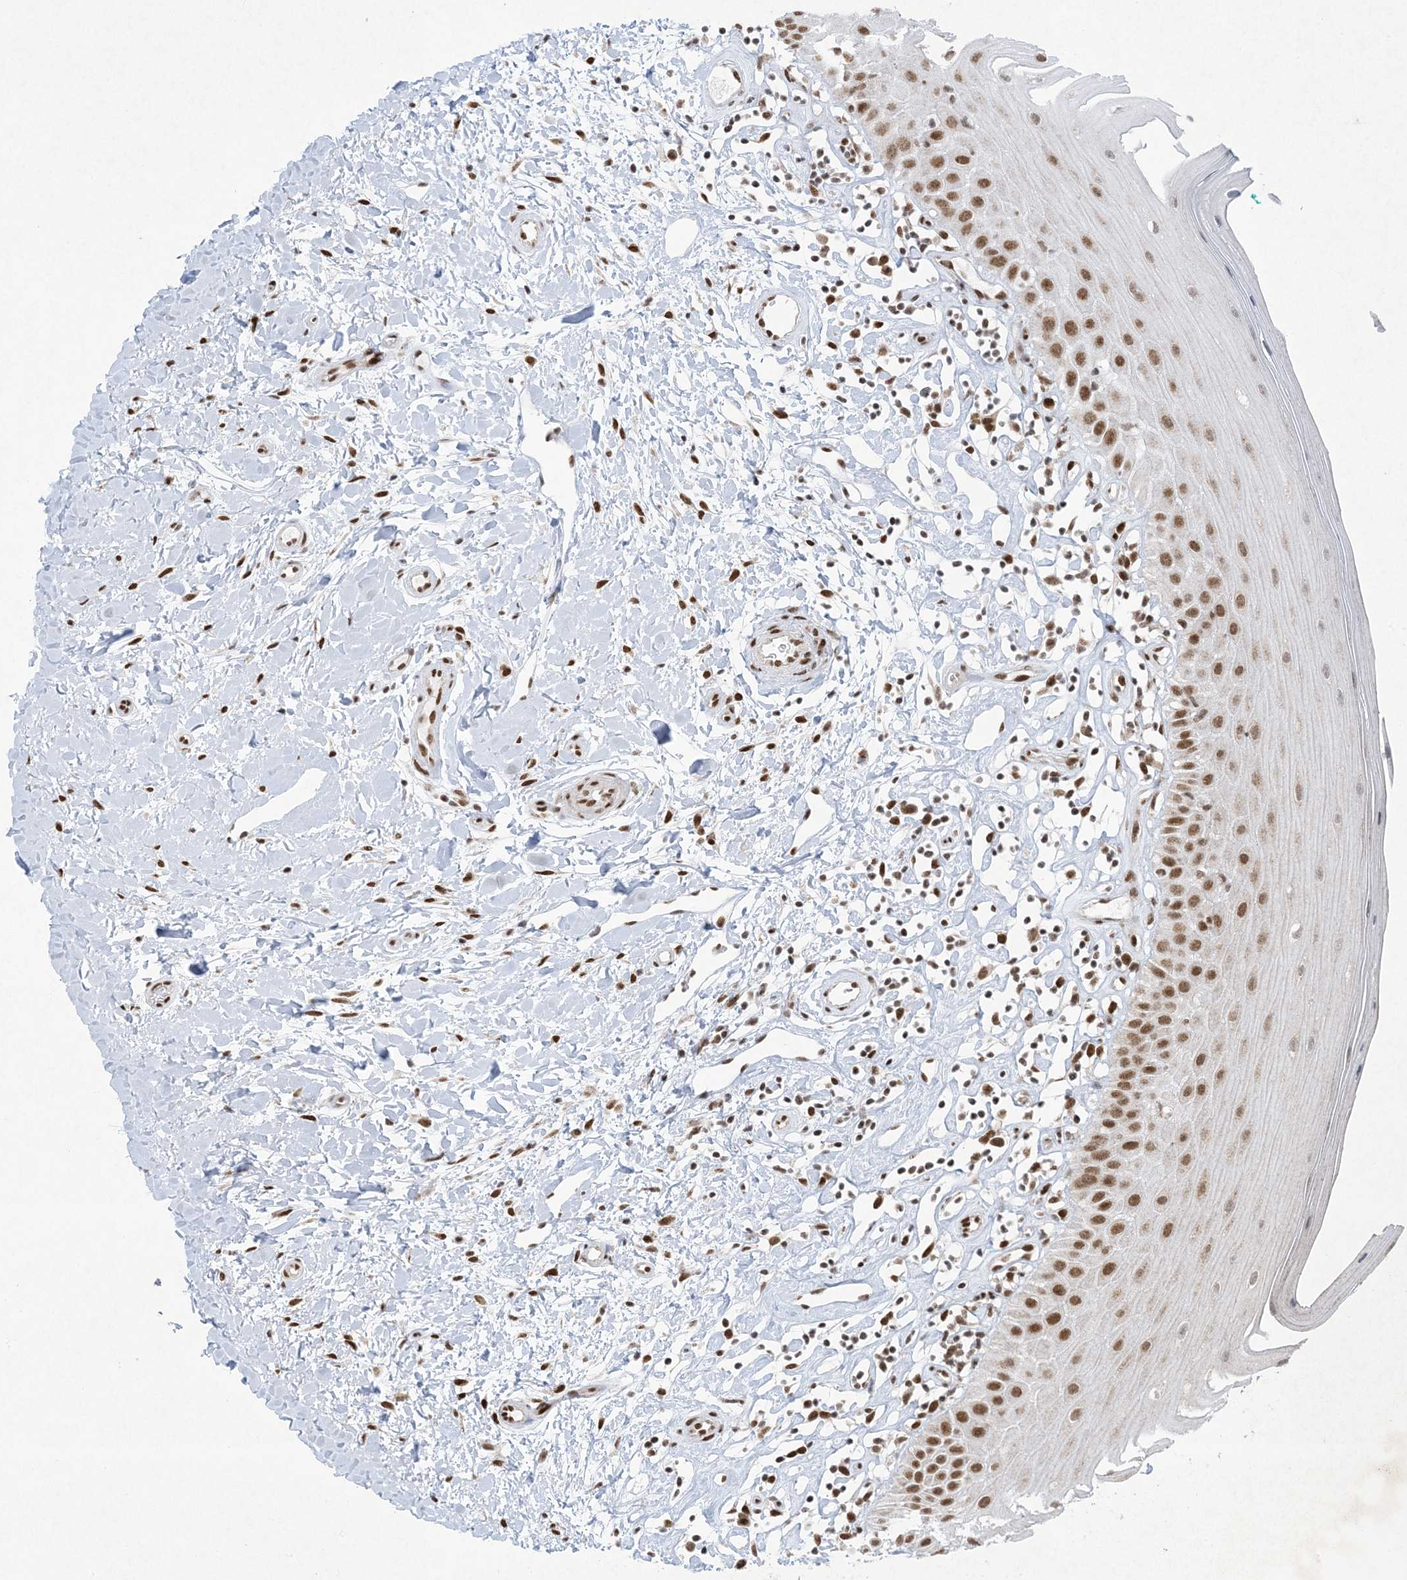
{"staining": {"intensity": "strong", "quantity": ">75%", "location": "nuclear"}, "tissue": "oral mucosa", "cell_type": "Squamous epithelial cells", "image_type": "normal", "snomed": [{"axis": "morphology", "description": "Normal tissue, NOS"}, {"axis": "topography", "description": "Oral tissue"}], "caption": "The image displays immunohistochemical staining of benign oral mucosa. There is strong nuclear expression is identified in approximately >75% of squamous epithelial cells.", "gene": "PKNOX2", "patient": {"sex": "female", "age": 56}}